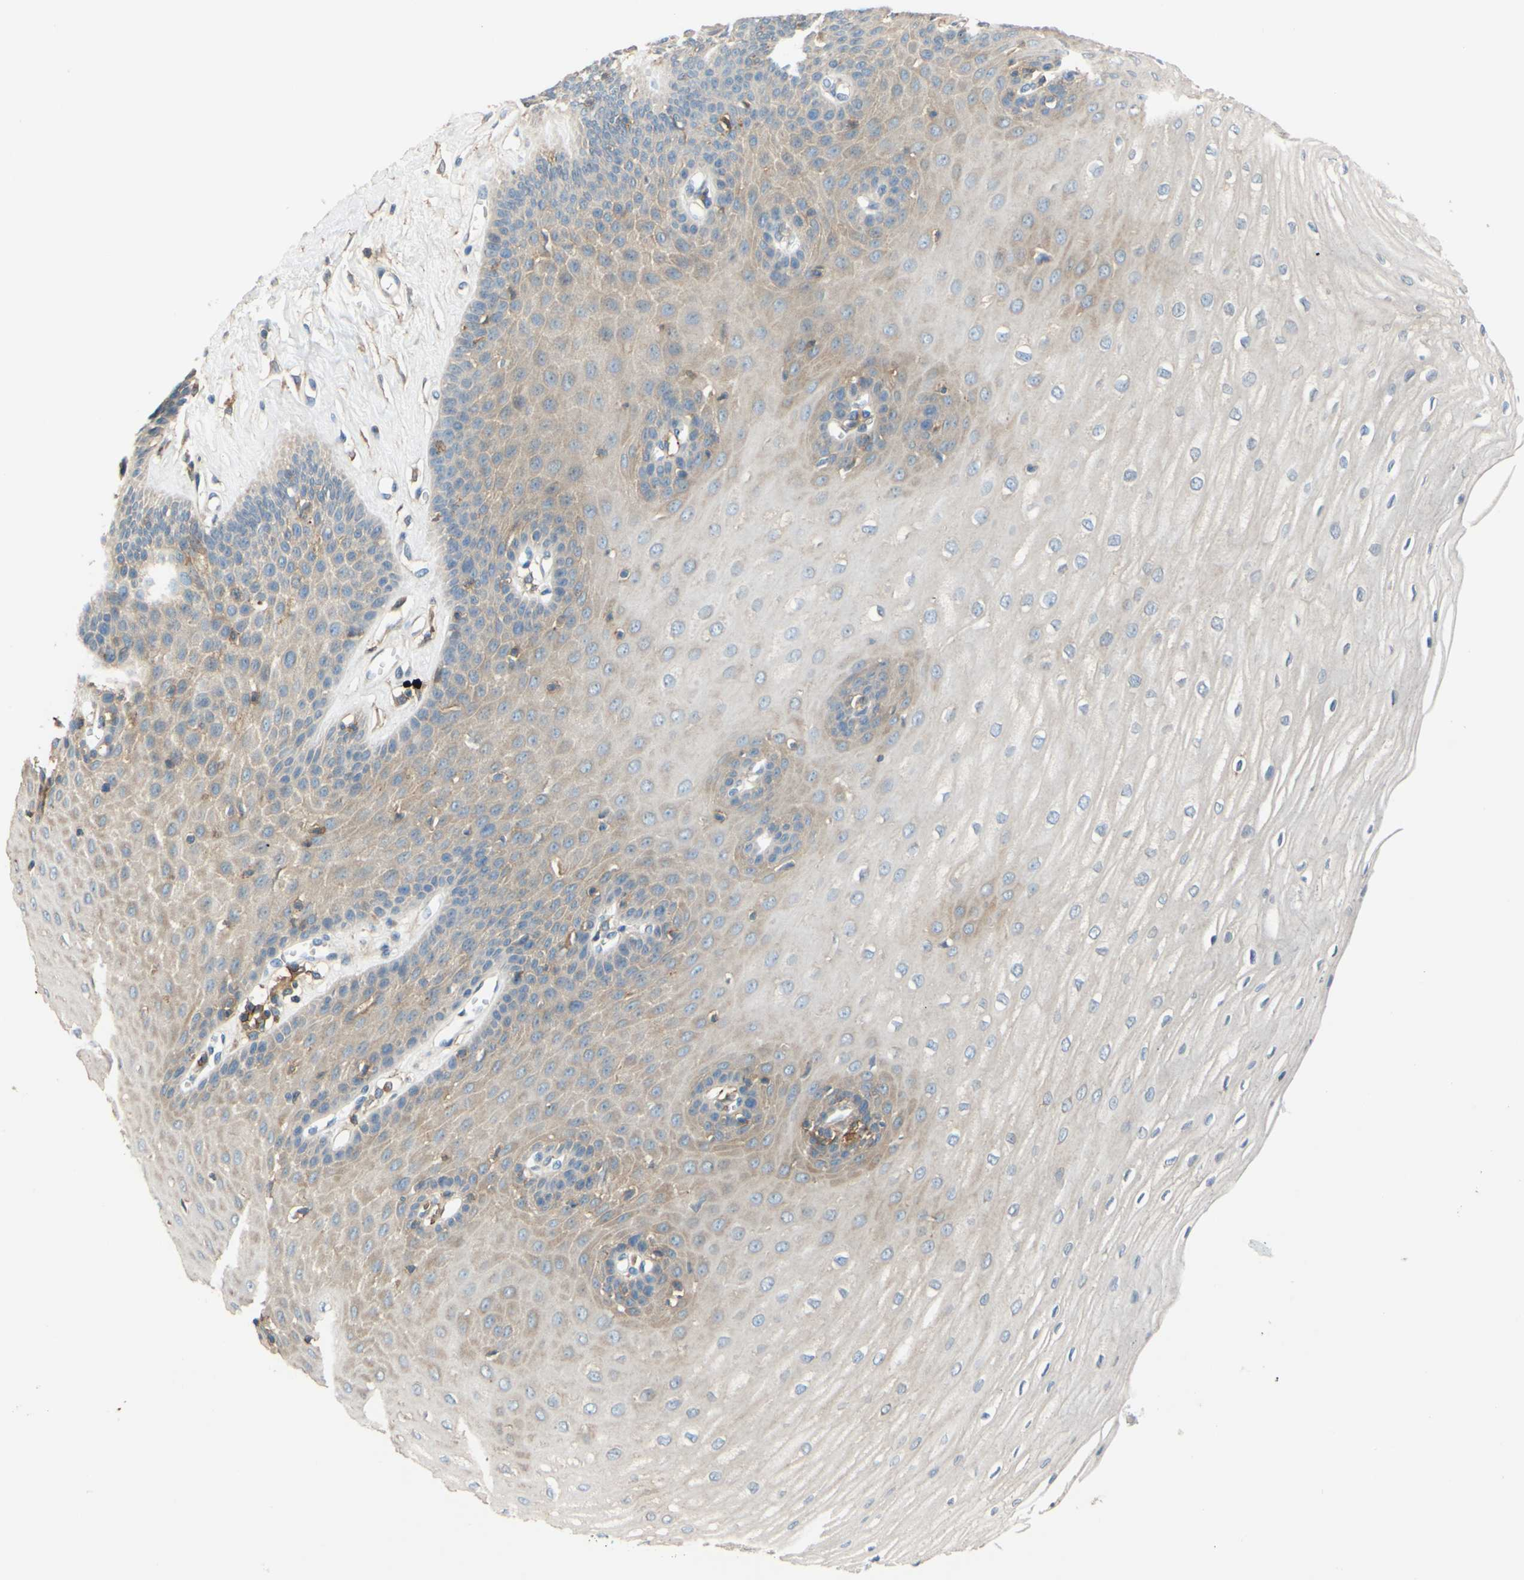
{"staining": {"intensity": "moderate", "quantity": "25%-75%", "location": "cytoplasmic/membranous"}, "tissue": "esophagus", "cell_type": "Squamous epithelial cells", "image_type": "normal", "snomed": [{"axis": "morphology", "description": "Normal tissue, NOS"}, {"axis": "morphology", "description": "Squamous cell carcinoma, NOS"}, {"axis": "topography", "description": "Esophagus"}], "caption": "Protein staining of normal esophagus demonstrates moderate cytoplasmic/membranous positivity in about 25%-75% of squamous epithelial cells.", "gene": "POR", "patient": {"sex": "male", "age": 65}}